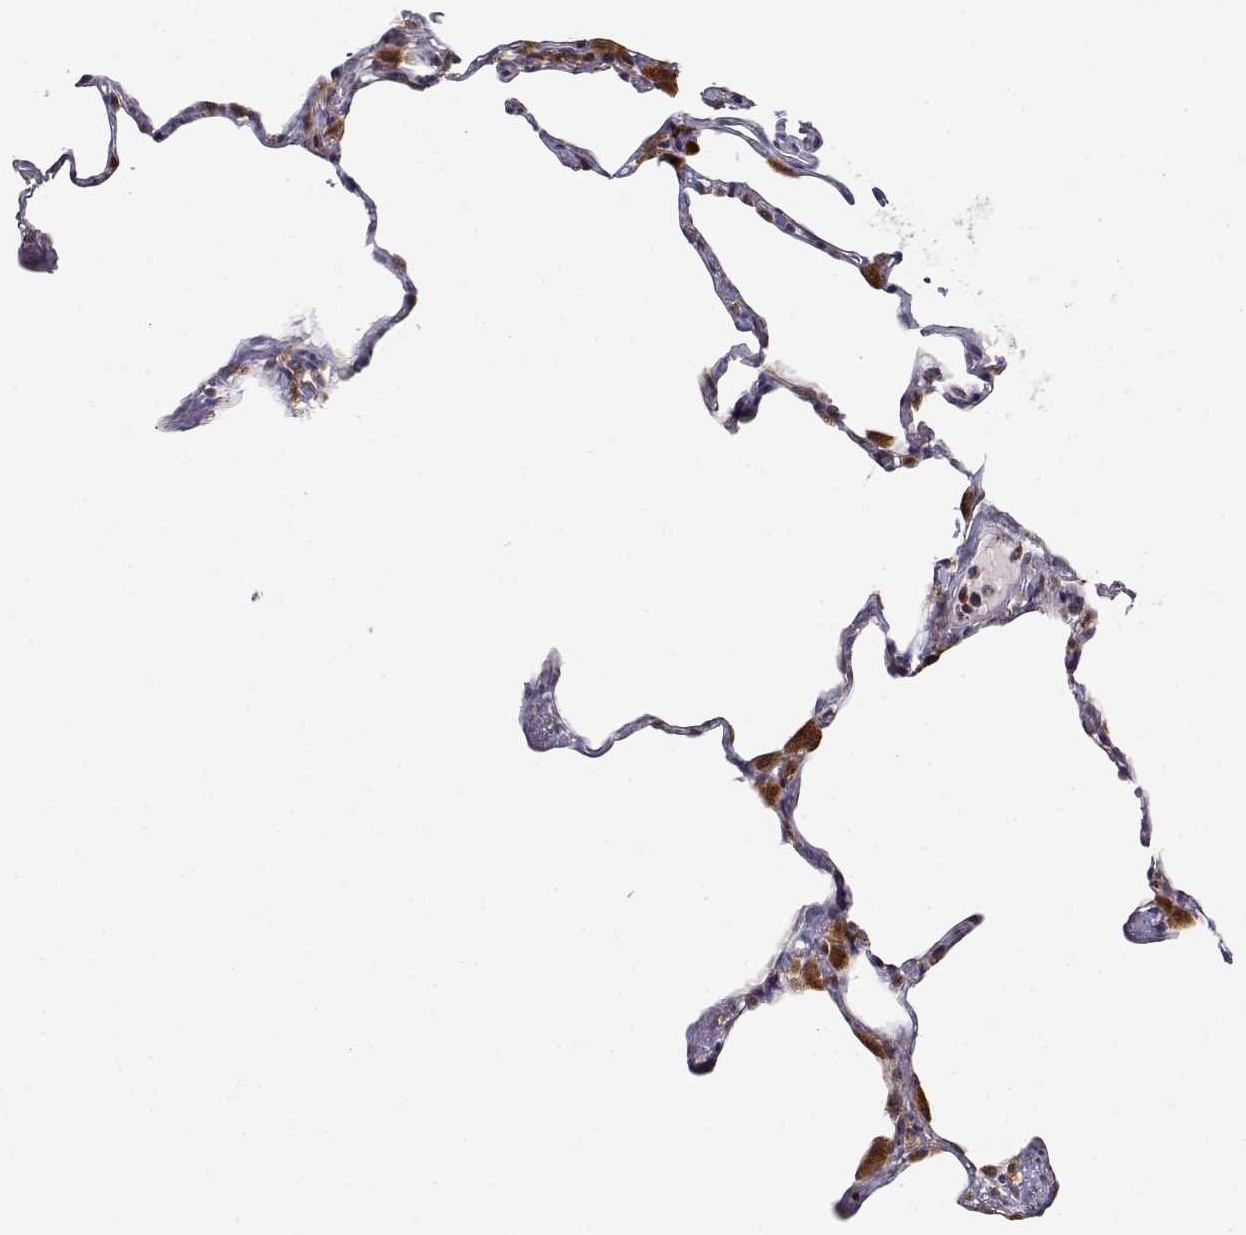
{"staining": {"intensity": "moderate", "quantity": "<25%", "location": "cytoplasmic/membranous,nuclear"}, "tissue": "lung", "cell_type": "Alveolar cells", "image_type": "normal", "snomed": [{"axis": "morphology", "description": "Normal tissue, NOS"}, {"axis": "topography", "description": "Lung"}], "caption": "Immunohistochemical staining of benign lung displays low levels of moderate cytoplasmic/membranous,nuclear expression in approximately <25% of alveolar cells.", "gene": "RNF13", "patient": {"sex": "male", "age": 65}}